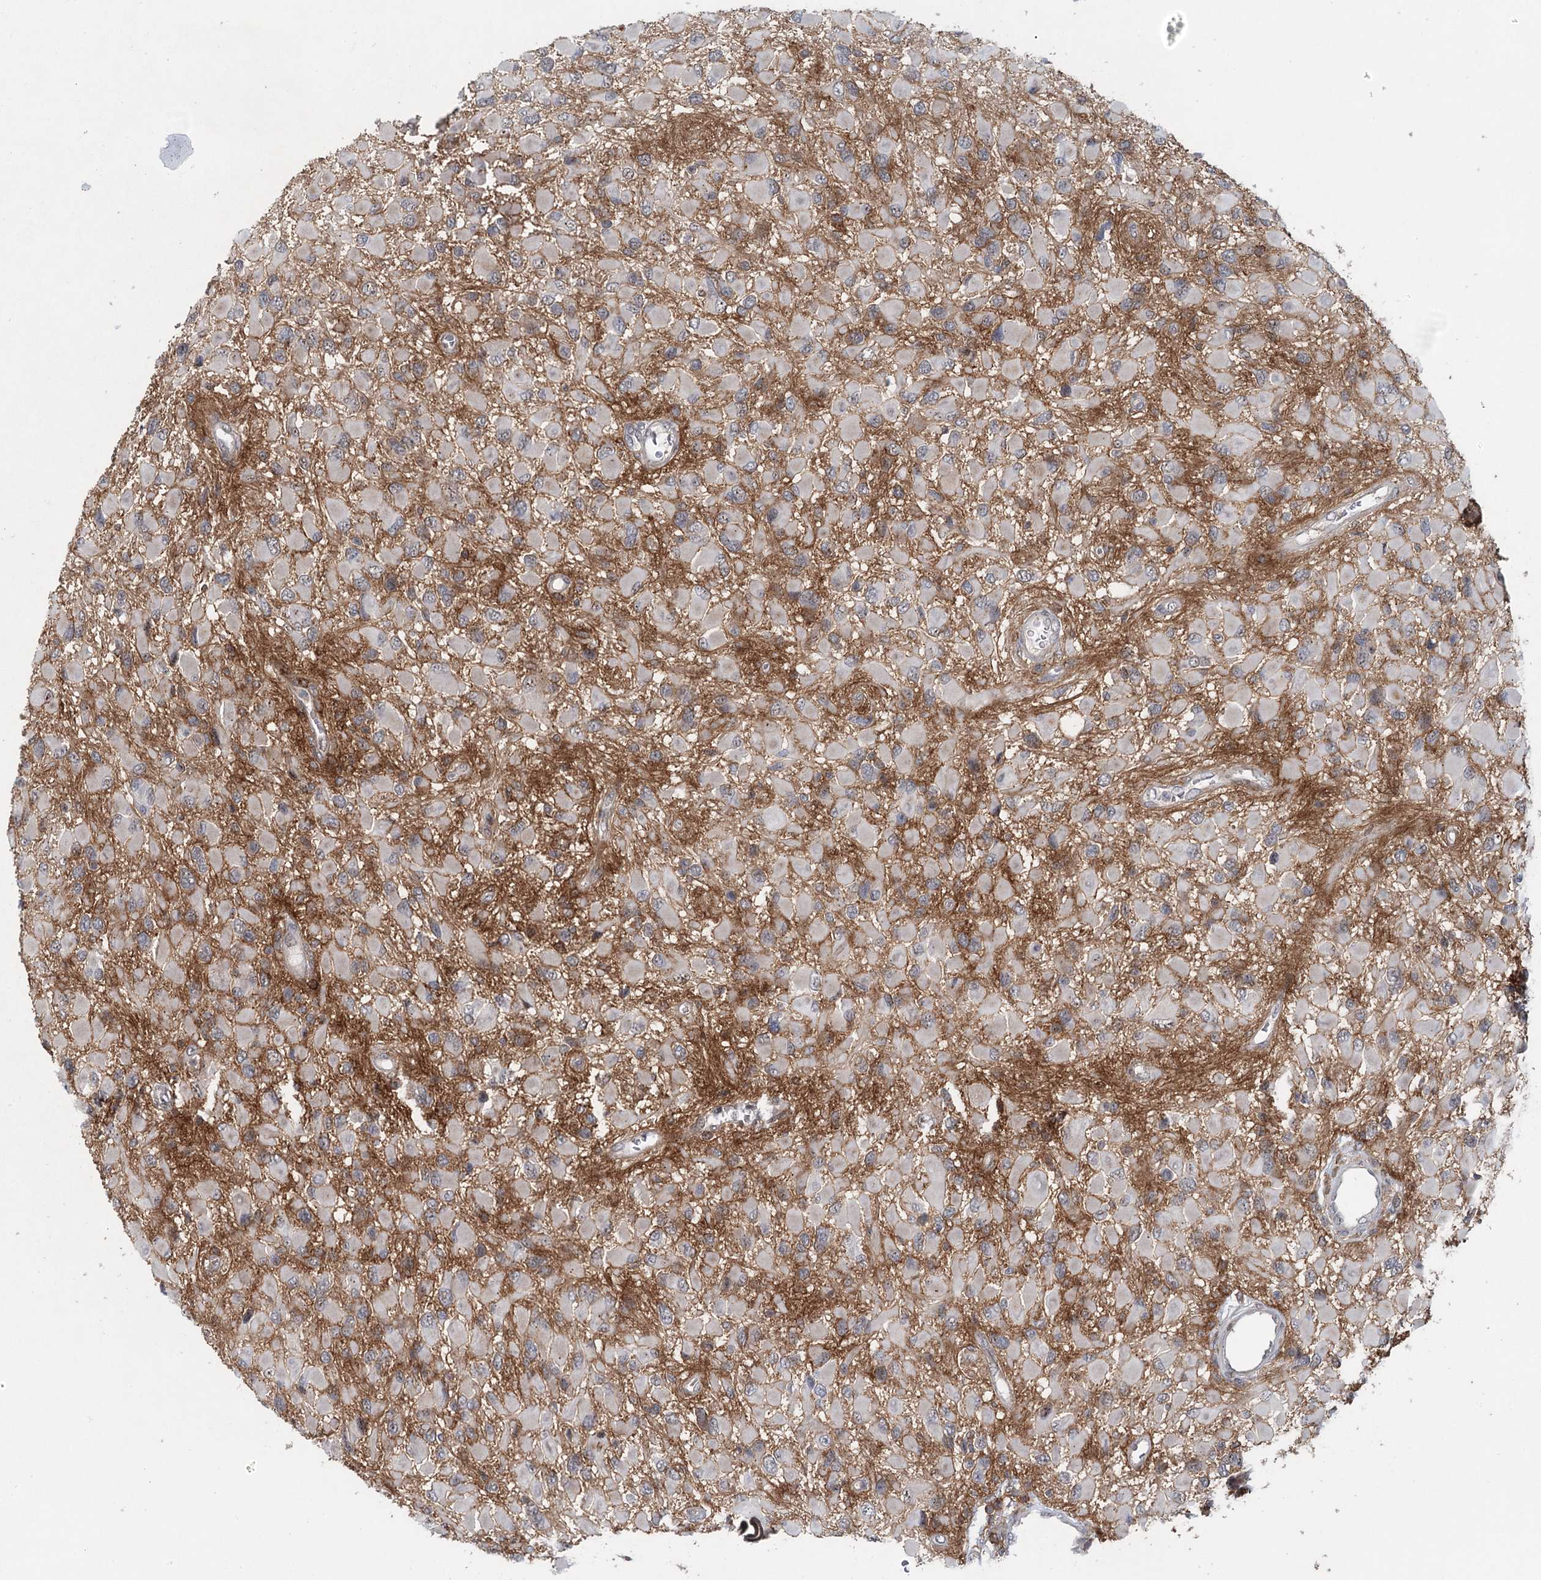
{"staining": {"intensity": "negative", "quantity": "none", "location": "none"}, "tissue": "glioma", "cell_type": "Tumor cells", "image_type": "cancer", "snomed": [{"axis": "morphology", "description": "Glioma, malignant, High grade"}, {"axis": "topography", "description": "Brain"}], "caption": "Photomicrograph shows no protein positivity in tumor cells of glioma tissue.", "gene": "CDC42SE2", "patient": {"sex": "male", "age": 53}}